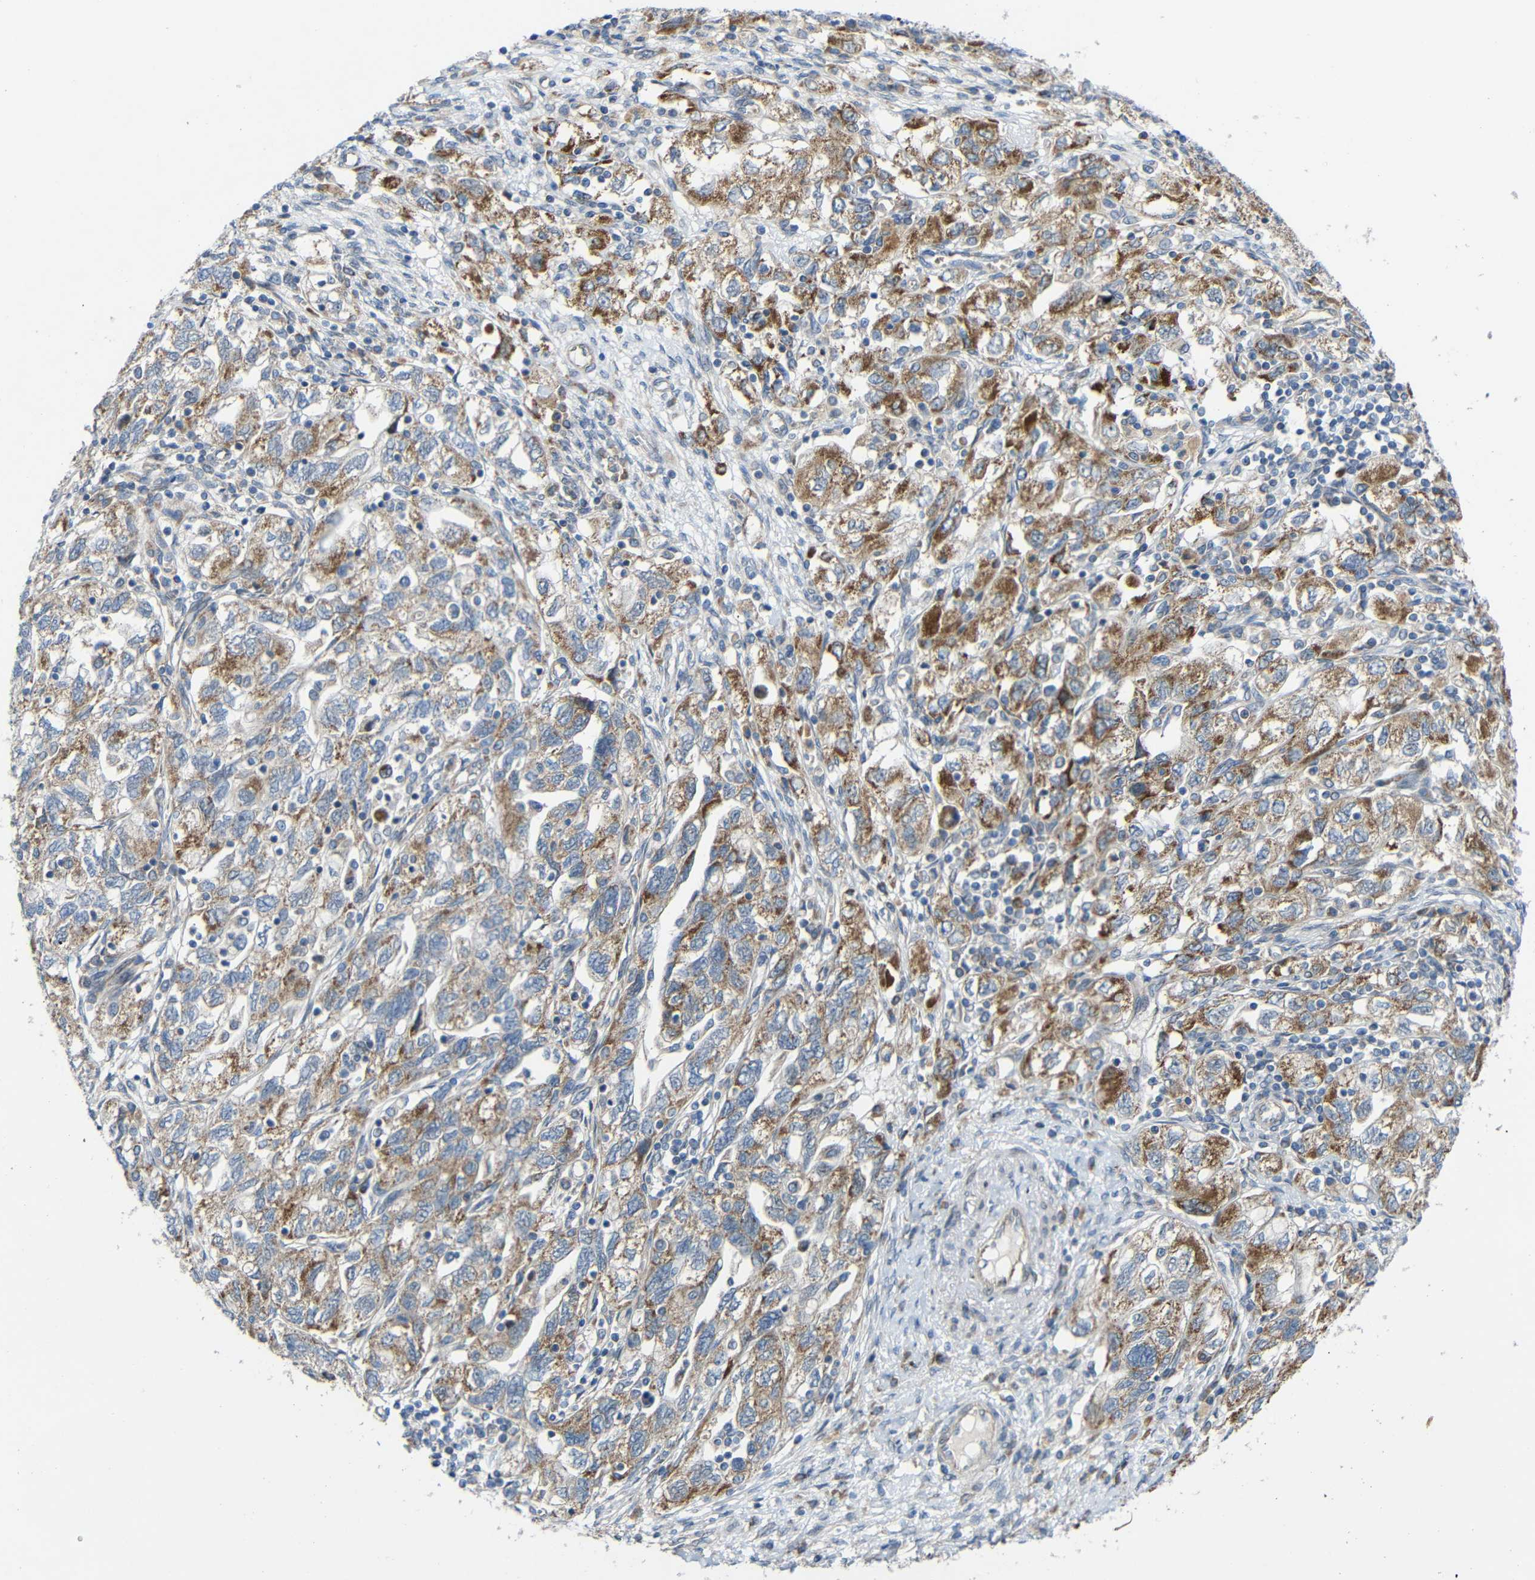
{"staining": {"intensity": "moderate", "quantity": ">75%", "location": "cytoplasmic/membranous"}, "tissue": "ovarian cancer", "cell_type": "Tumor cells", "image_type": "cancer", "snomed": [{"axis": "morphology", "description": "Carcinoma, NOS"}, {"axis": "morphology", "description": "Cystadenocarcinoma, serous, NOS"}, {"axis": "topography", "description": "Ovary"}], "caption": "Brown immunohistochemical staining in human serous cystadenocarcinoma (ovarian) shows moderate cytoplasmic/membranous positivity in about >75% of tumor cells.", "gene": "TMEM25", "patient": {"sex": "female", "age": 69}}